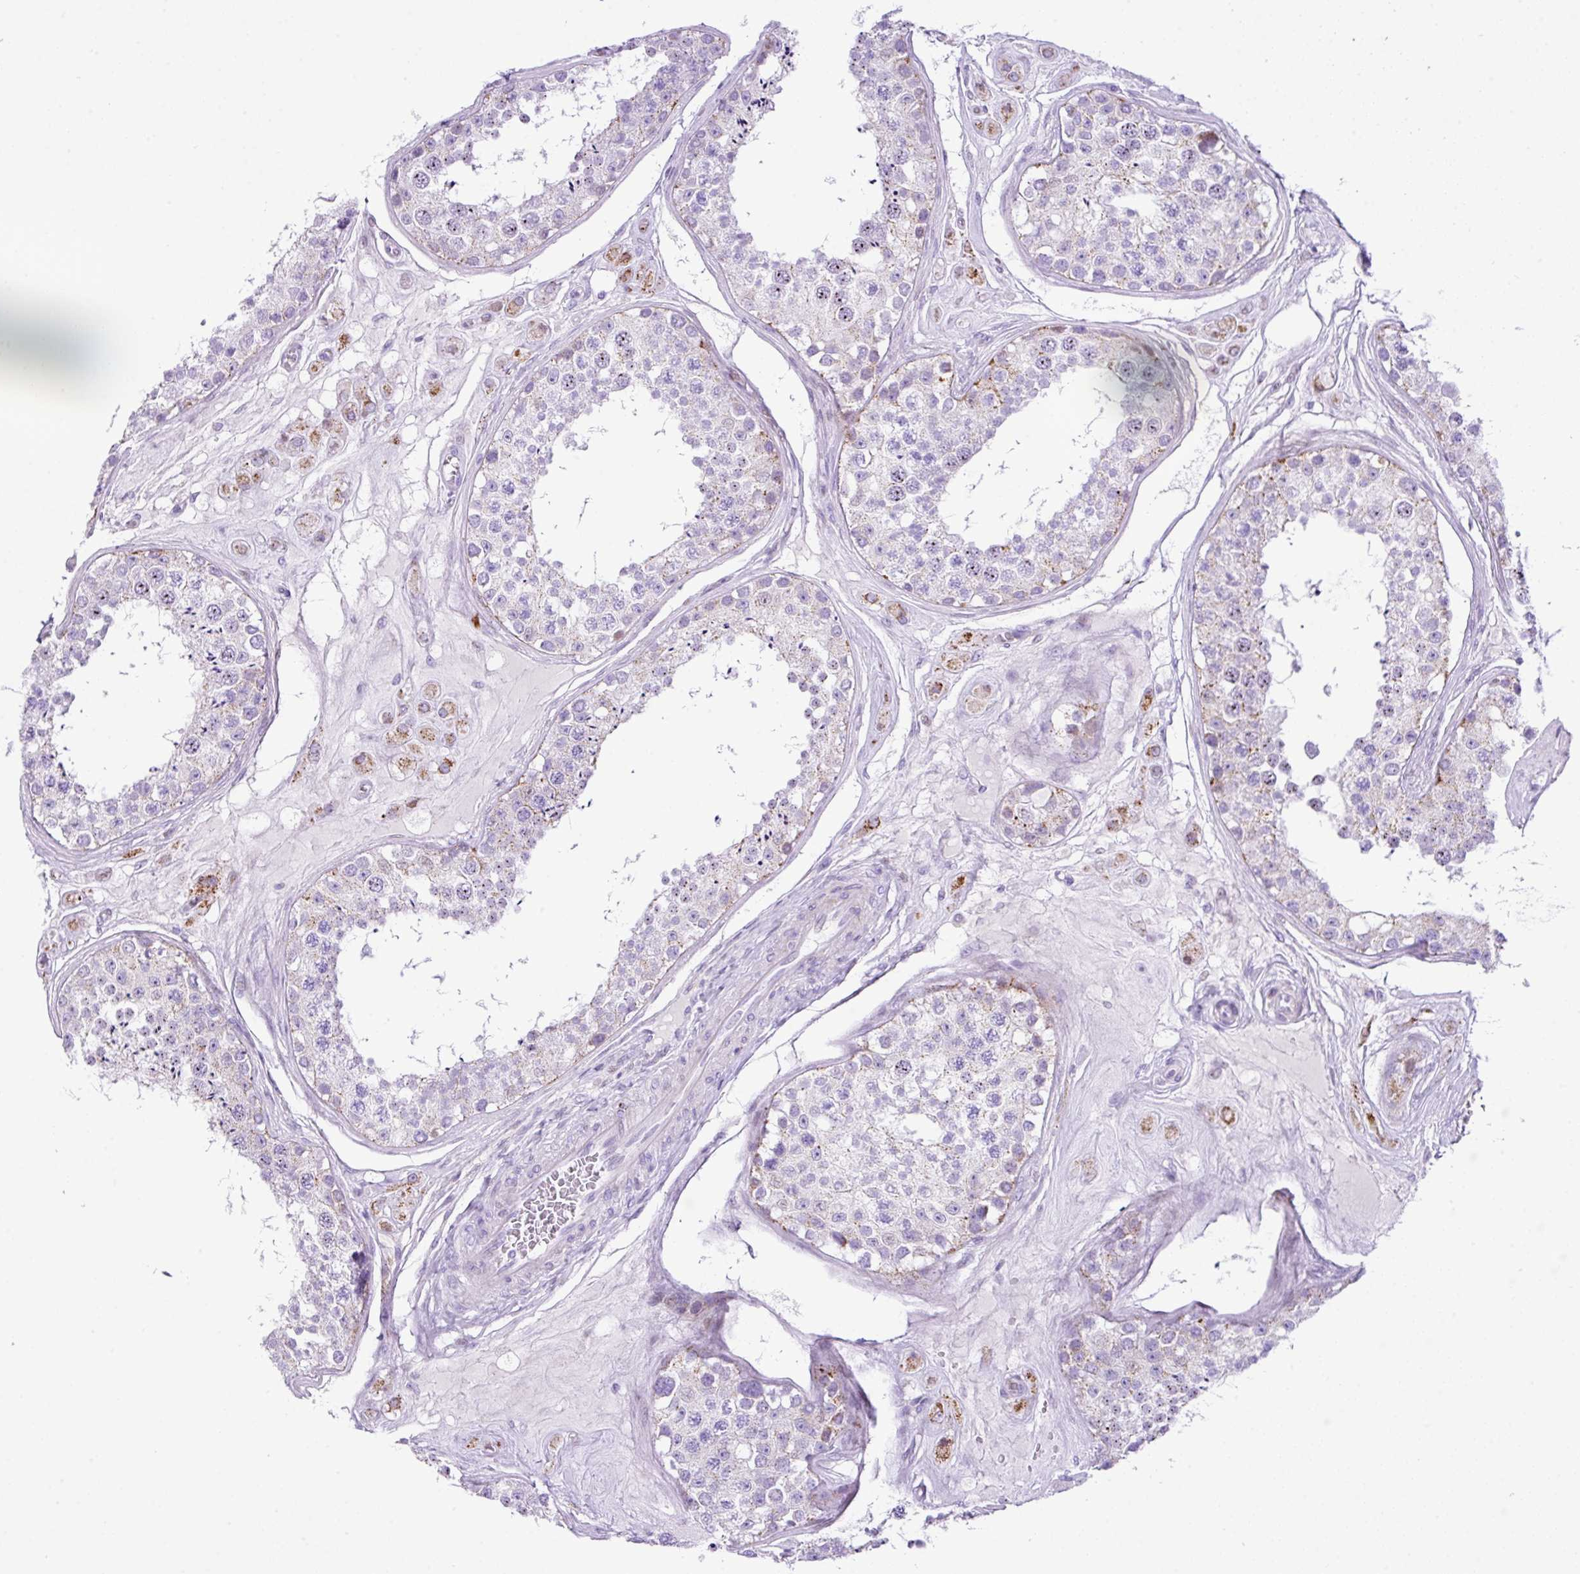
{"staining": {"intensity": "moderate", "quantity": "<25%", "location": "cytoplasmic/membranous"}, "tissue": "testis", "cell_type": "Cells in seminiferous ducts", "image_type": "normal", "snomed": [{"axis": "morphology", "description": "Normal tissue, NOS"}, {"axis": "topography", "description": "Testis"}], "caption": "A photomicrograph of testis stained for a protein exhibits moderate cytoplasmic/membranous brown staining in cells in seminiferous ducts. The protein of interest is stained brown, and the nuclei are stained in blue (DAB (3,3'-diaminobenzidine) IHC with brightfield microscopy, high magnification).", "gene": "RCAN2", "patient": {"sex": "male", "age": 25}}